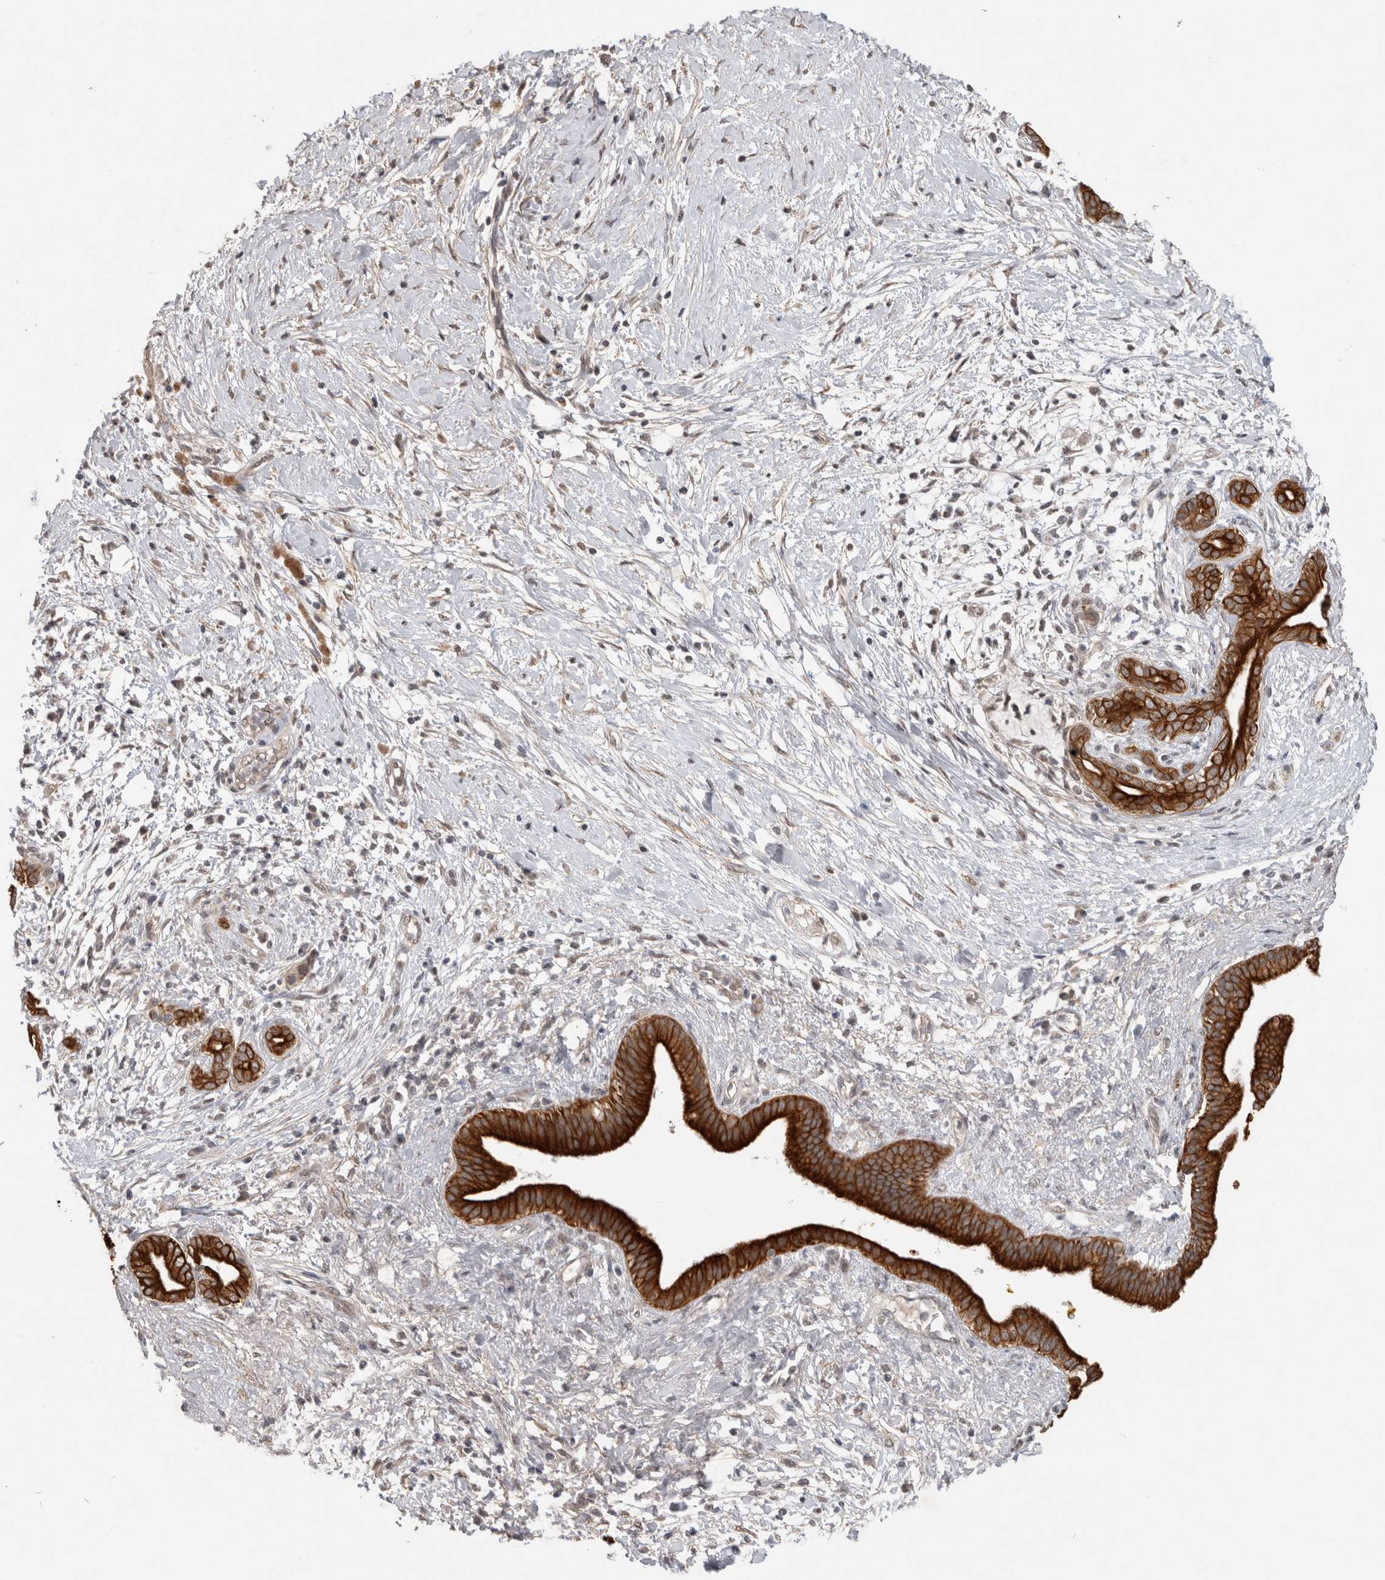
{"staining": {"intensity": "strong", "quantity": ">75%", "location": "cytoplasmic/membranous"}, "tissue": "pancreatic cancer", "cell_type": "Tumor cells", "image_type": "cancer", "snomed": [{"axis": "morphology", "description": "Adenocarcinoma, NOS"}, {"axis": "topography", "description": "Pancreas"}], "caption": "Pancreatic adenocarcinoma stained for a protein exhibits strong cytoplasmic/membranous positivity in tumor cells.", "gene": "RHPN1", "patient": {"sex": "male", "age": 58}}